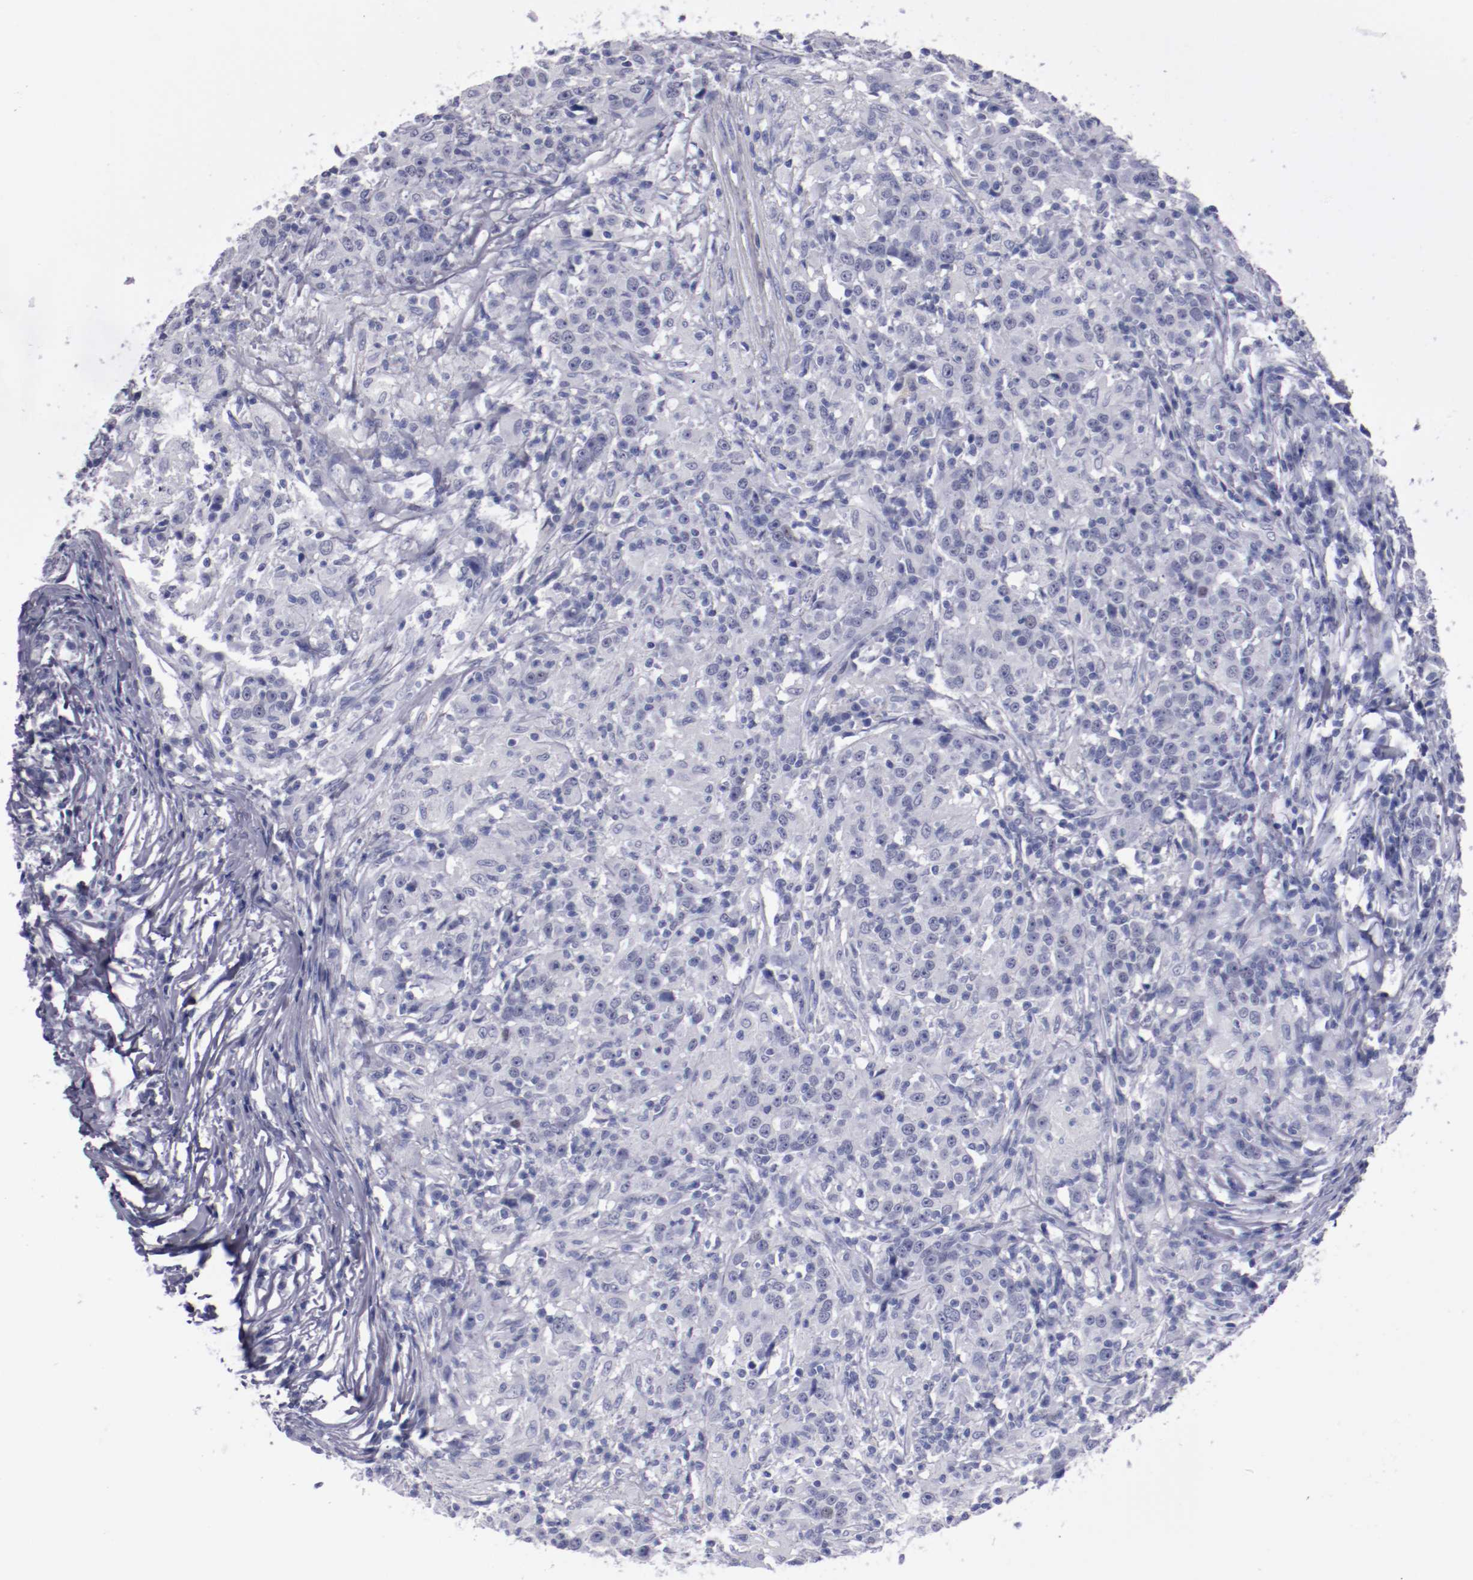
{"staining": {"intensity": "negative", "quantity": "none", "location": "none"}, "tissue": "head and neck cancer", "cell_type": "Tumor cells", "image_type": "cancer", "snomed": [{"axis": "morphology", "description": "Adenocarcinoma, NOS"}, {"axis": "topography", "description": "Salivary gland"}, {"axis": "topography", "description": "Head-Neck"}], "caption": "This is an IHC image of head and neck adenocarcinoma. There is no positivity in tumor cells.", "gene": "HNF1B", "patient": {"sex": "female", "age": 65}}